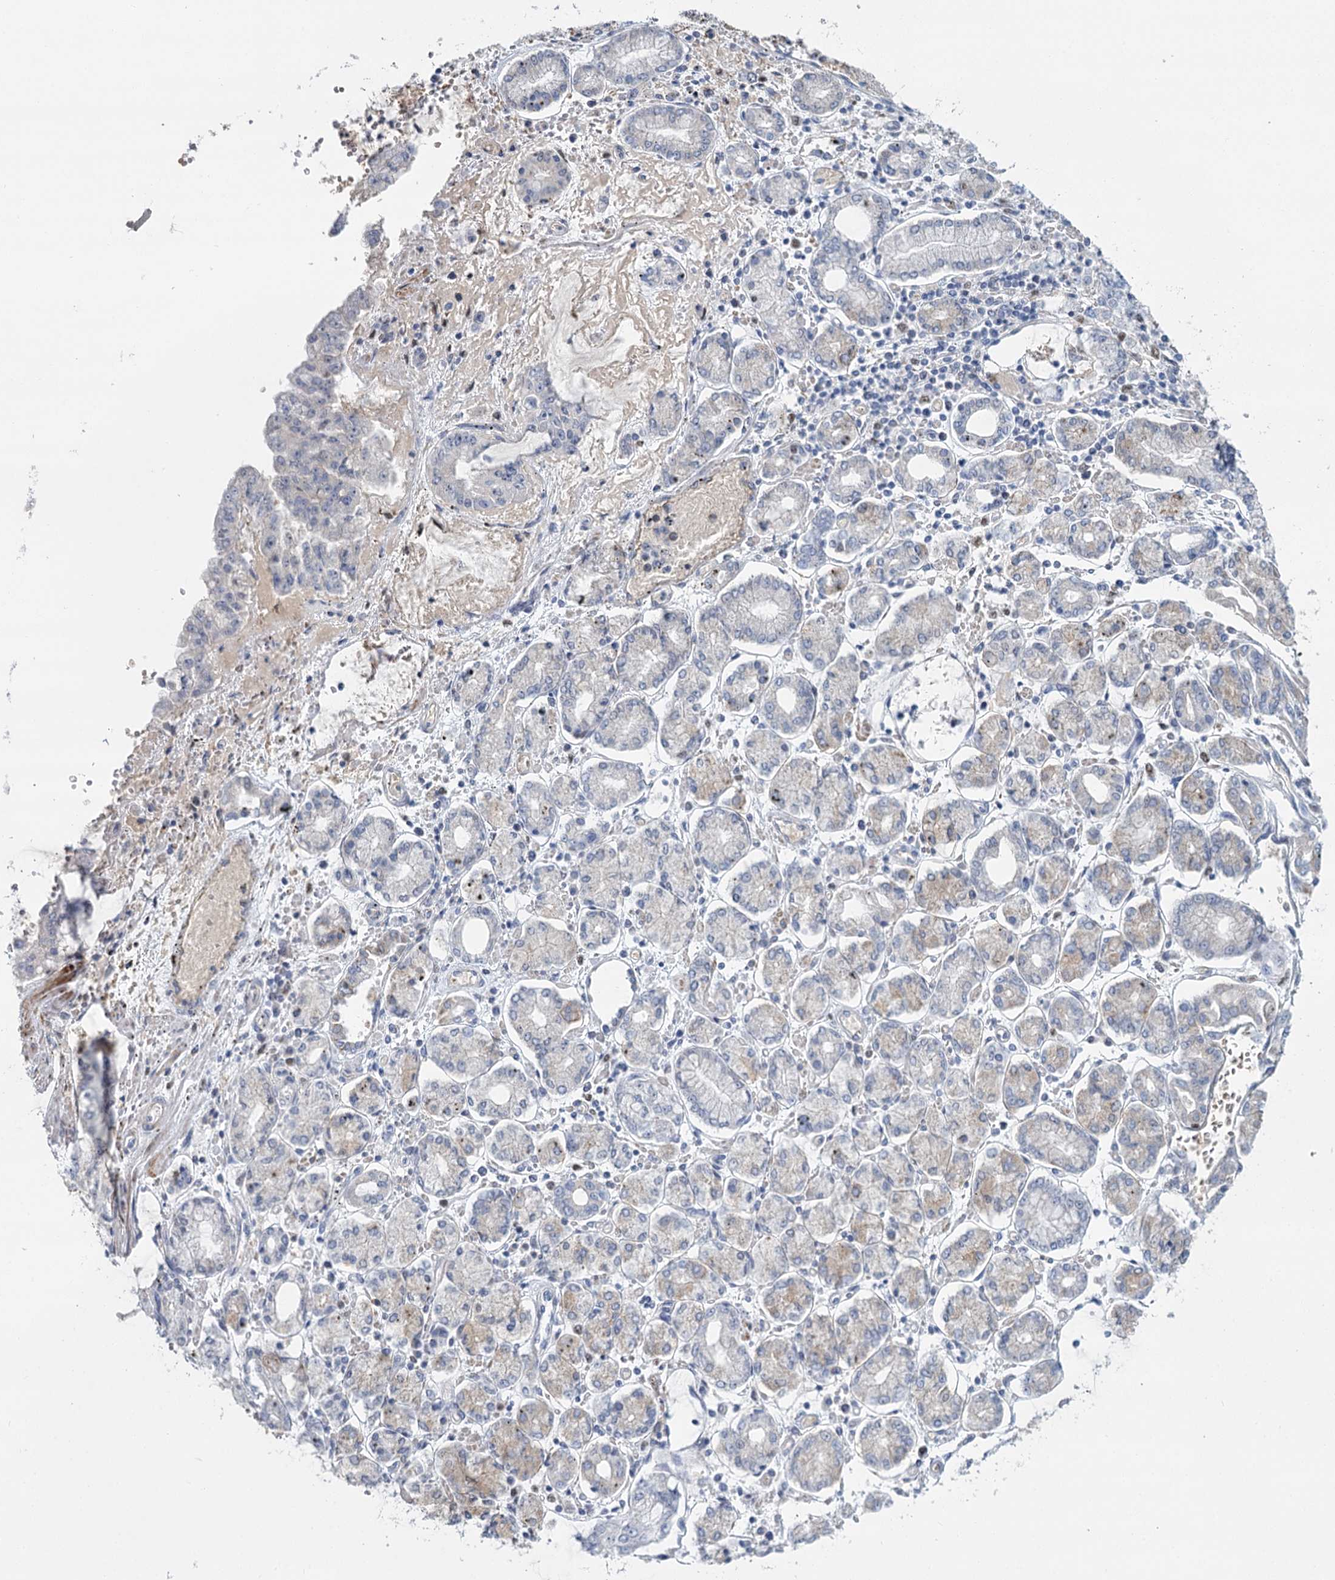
{"staining": {"intensity": "weak", "quantity": "<25%", "location": "cytoplasmic/membranous"}, "tissue": "stomach cancer", "cell_type": "Tumor cells", "image_type": "cancer", "snomed": [{"axis": "morphology", "description": "Adenocarcinoma, NOS"}, {"axis": "topography", "description": "Stomach"}], "caption": "Stomach cancer stained for a protein using IHC demonstrates no staining tumor cells.", "gene": "IGSF3", "patient": {"sex": "male", "age": 76}}